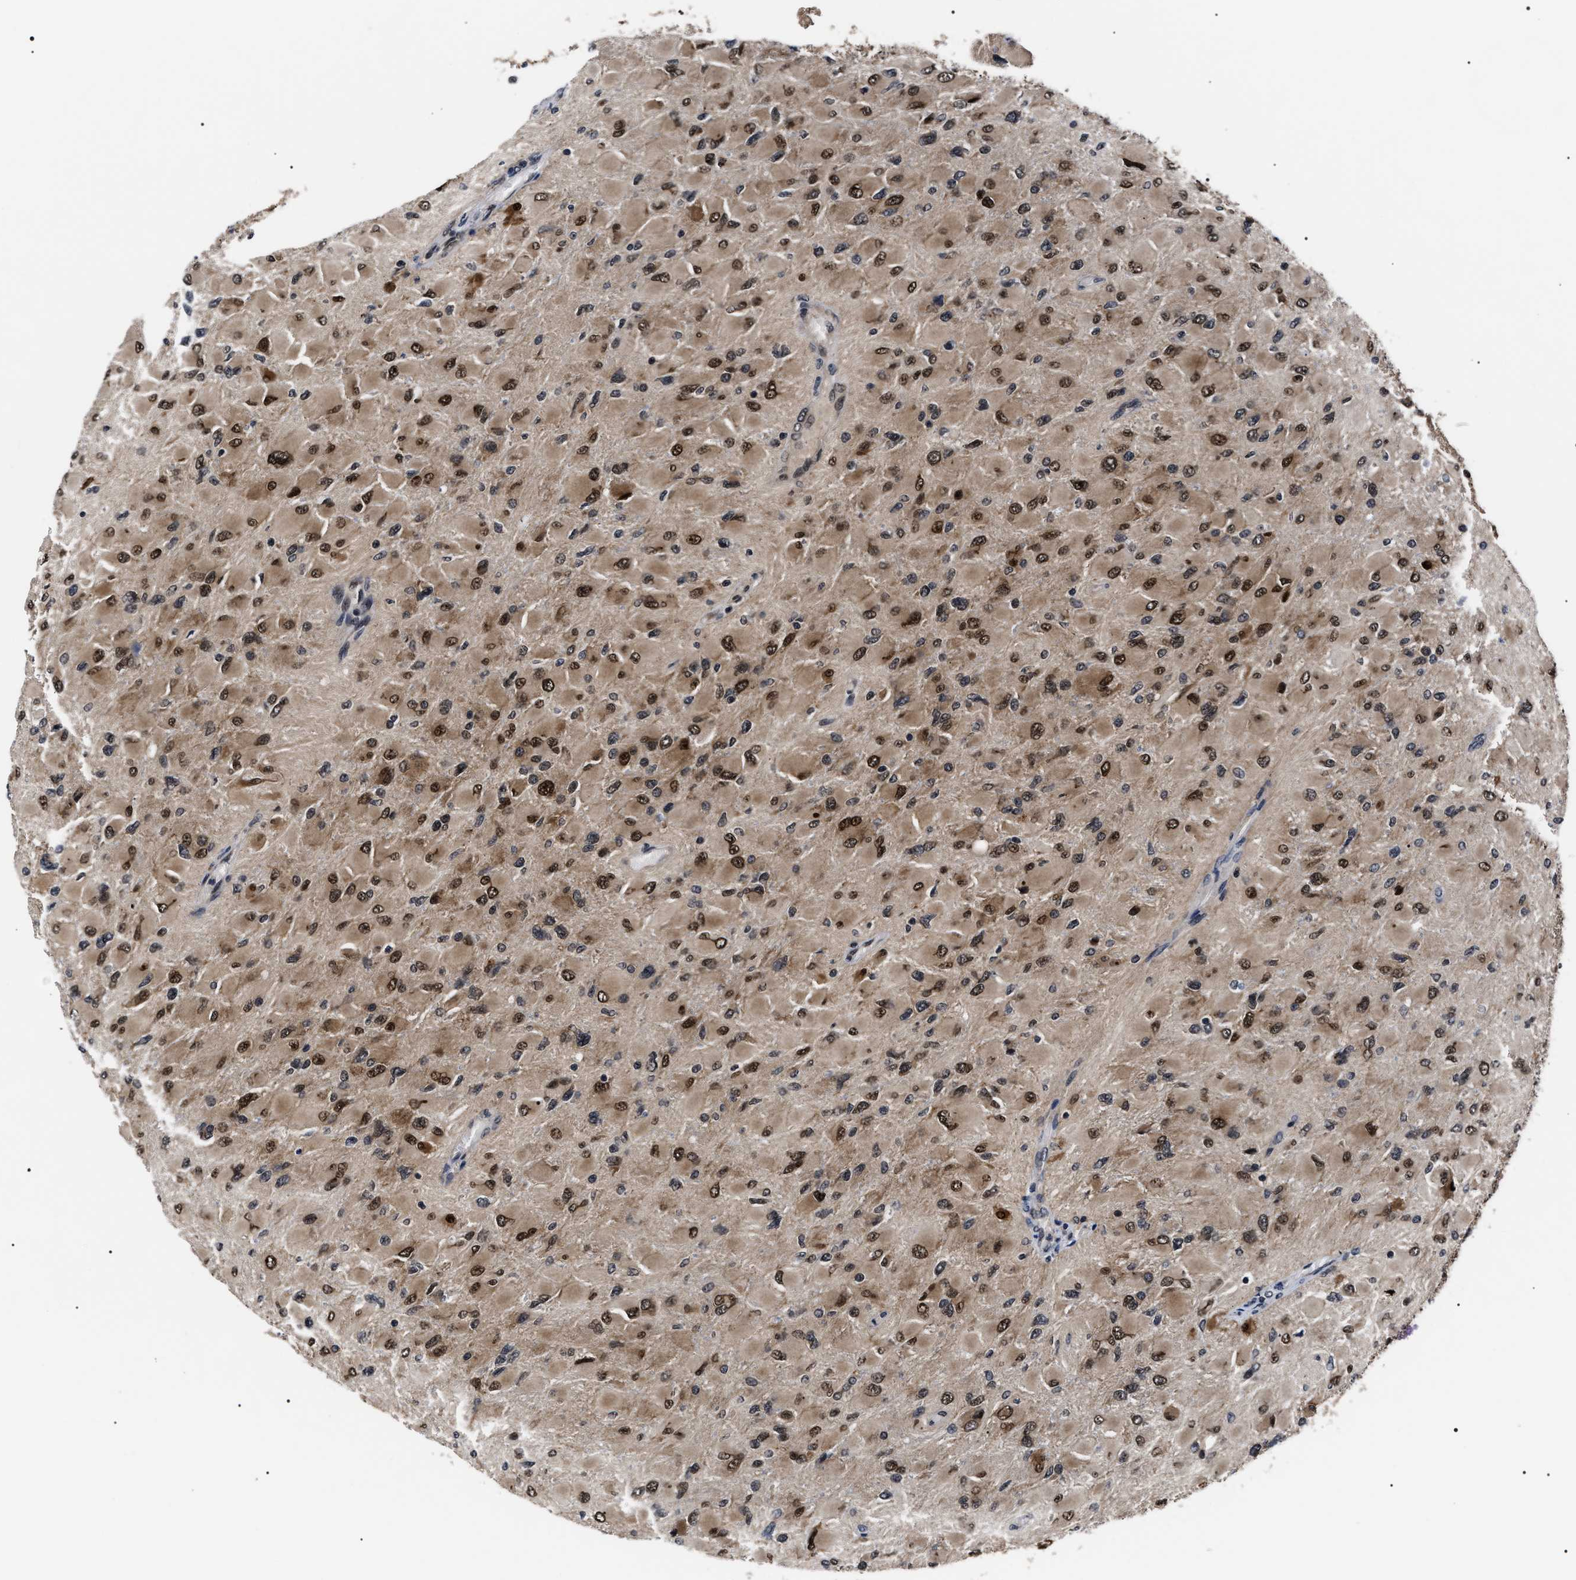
{"staining": {"intensity": "strong", "quantity": ">75%", "location": "cytoplasmic/membranous,nuclear"}, "tissue": "glioma", "cell_type": "Tumor cells", "image_type": "cancer", "snomed": [{"axis": "morphology", "description": "Glioma, malignant, High grade"}, {"axis": "topography", "description": "Cerebral cortex"}], "caption": "Strong cytoplasmic/membranous and nuclear positivity for a protein is appreciated in approximately >75% of tumor cells of glioma using IHC.", "gene": "CSNK2A1", "patient": {"sex": "female", "age": 36}}